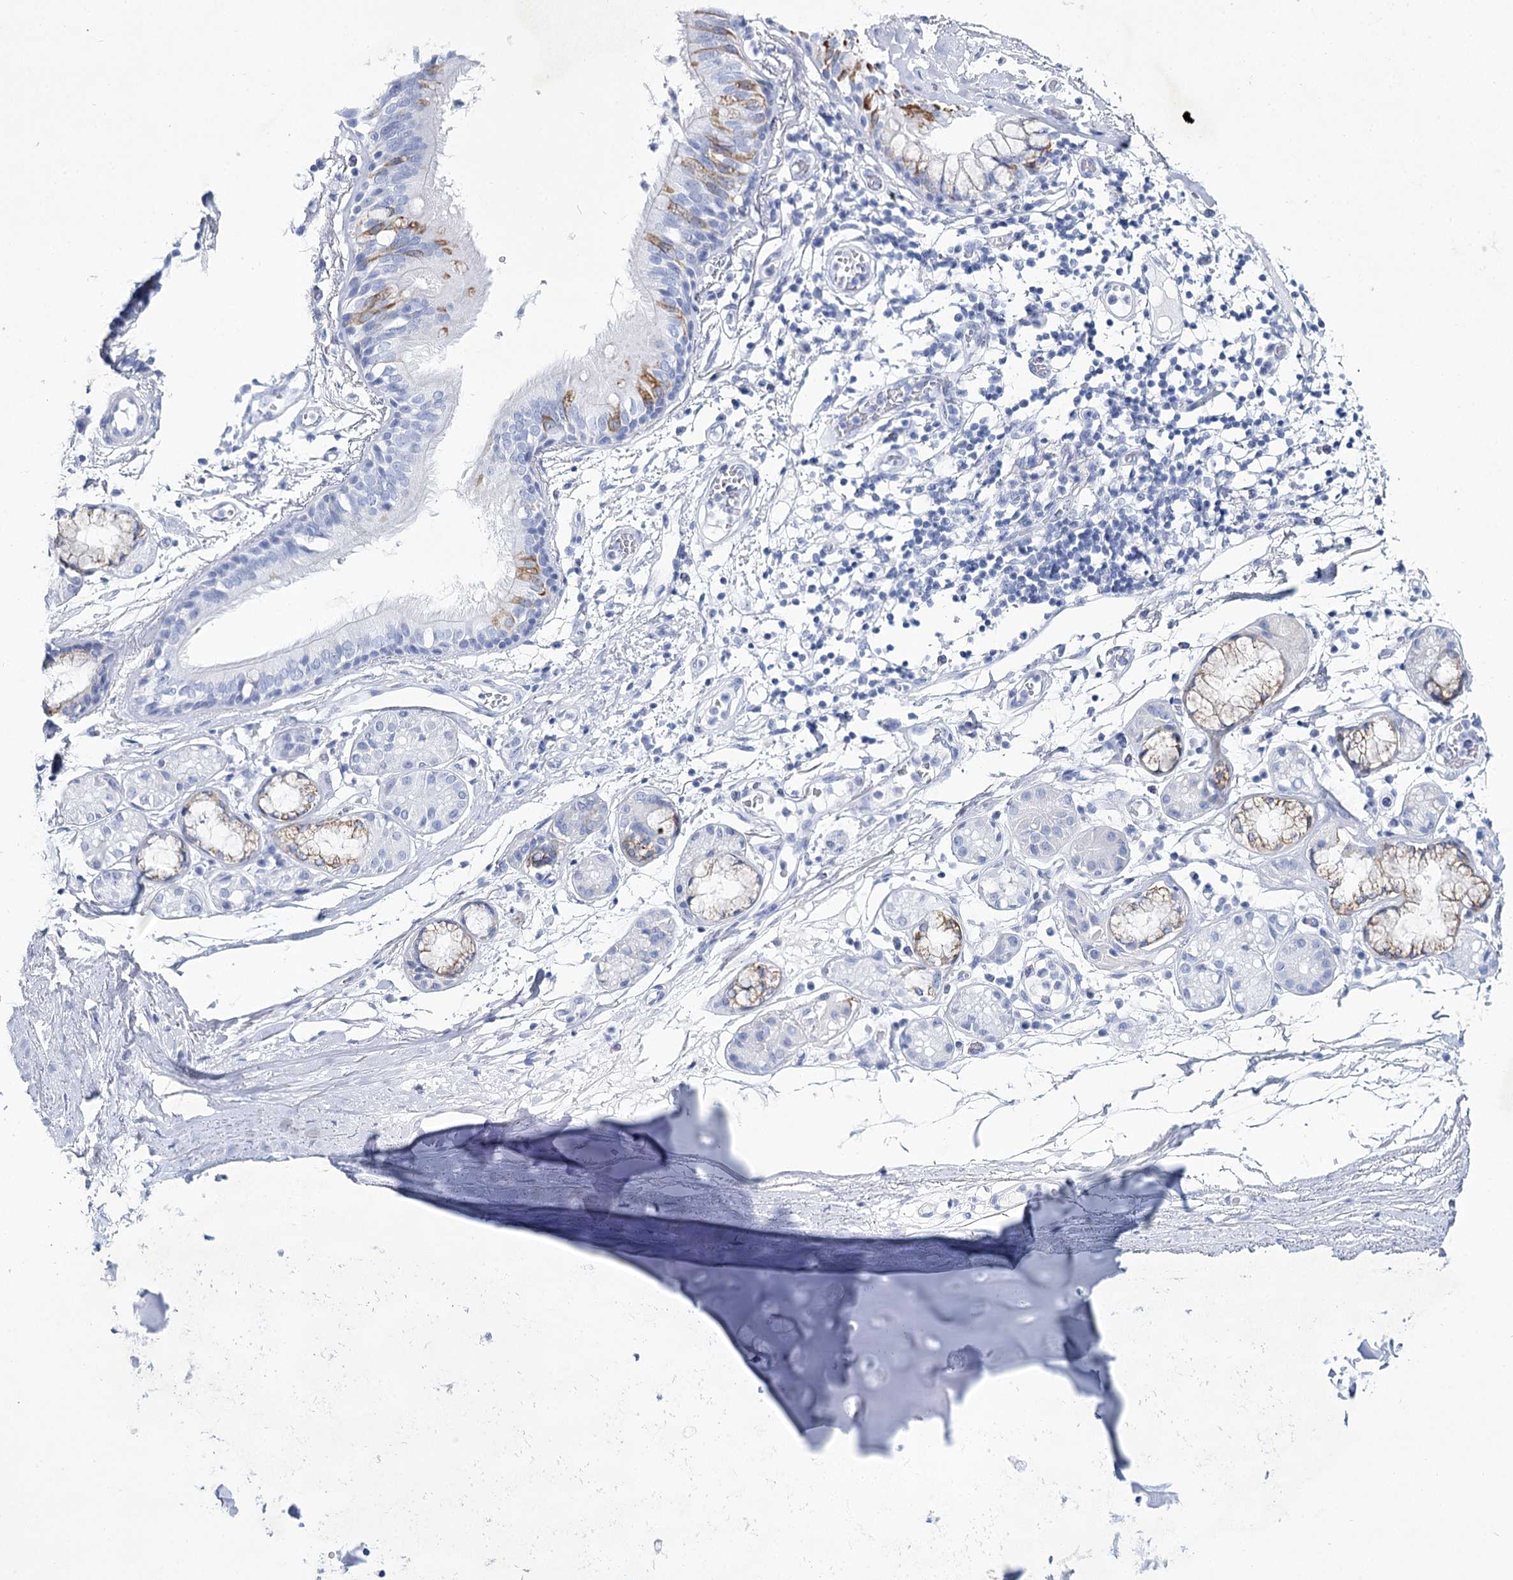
{"staining": {"intensity": "negative", "quantity": "none", "location": "none"}, "tissue": "adipose tissue", "cell_type": "Adipocytes", "image_type": "normal", "snomed": [{"axis": "morphology", "description": "Normal tissue, NOS"}, {"axis": "topography", "description": "Cartilage tissue"}], "caption": "Immunohistochemistry of benign adipose tissue displays no expression in adipocytes.", "gene": "RNF186", "patient": {"sex": "female", "age": 63}}